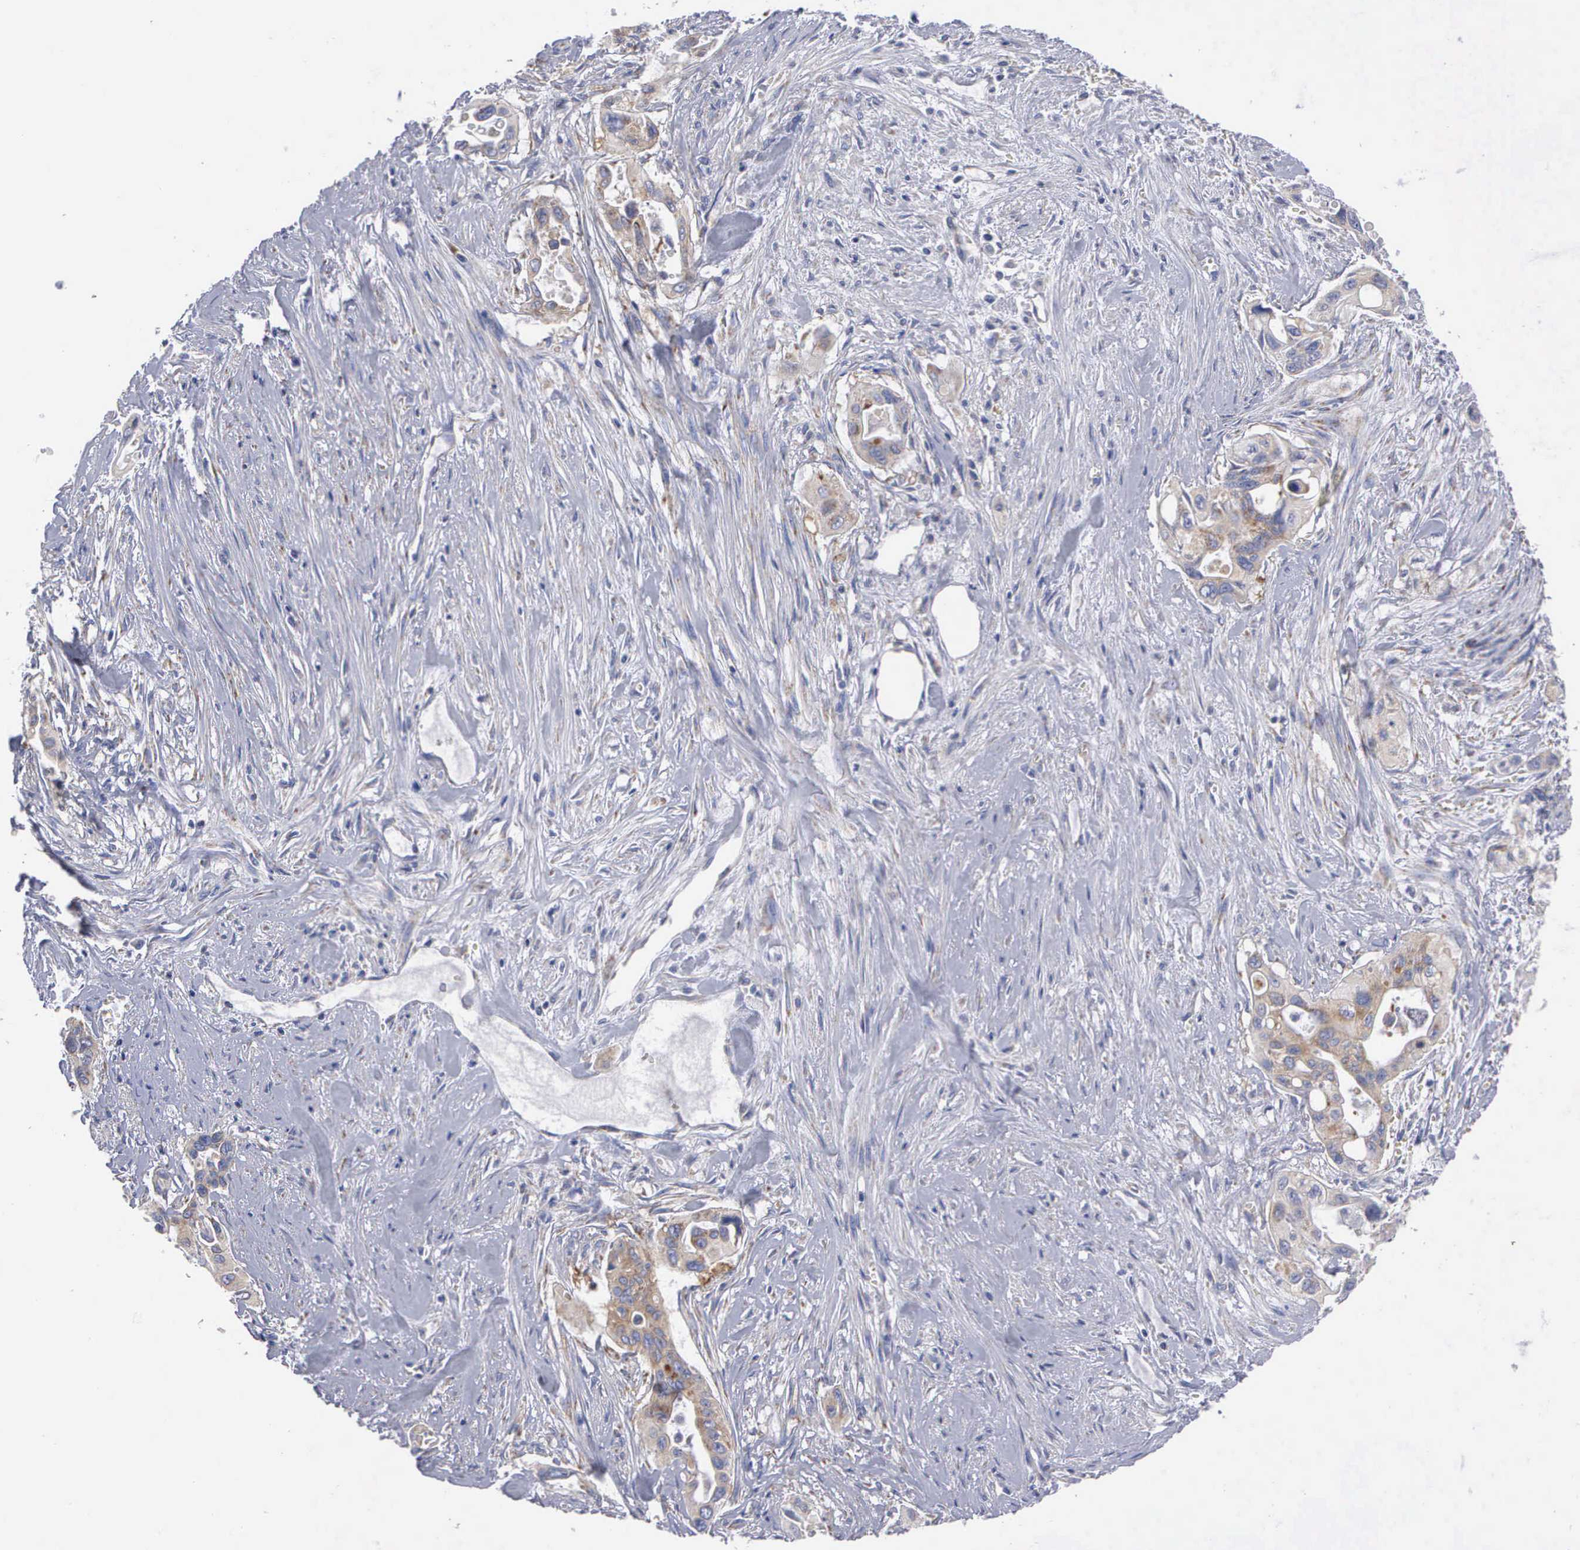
{"staining": {"intensity": "moderate", "quantity": "25%-75%", "location": "cytoplasmic/membranous"}, "tissue": "pancreatic cancer", "cell_type": "Tumor cells", "image_type": "cancer", "snomed": [{"axis": "morphology", "description": "Adenocarcinoma, NOS"}, {"axis": "topography", "description": "Pancreas"}], "caption": "Immunohistochemistry (IHC) histopathology image of neoplastic tissue: human pancreatic adenocarcinoma stained using IHC displays medium levels of moderate protein expression localized specifically in the cytoplasmic/membranous of tumor cells, appearing as a cytoplasmic/membranous brown color.", "gene": "APOOL", "patient": {"sex": "male", "age": 77}}